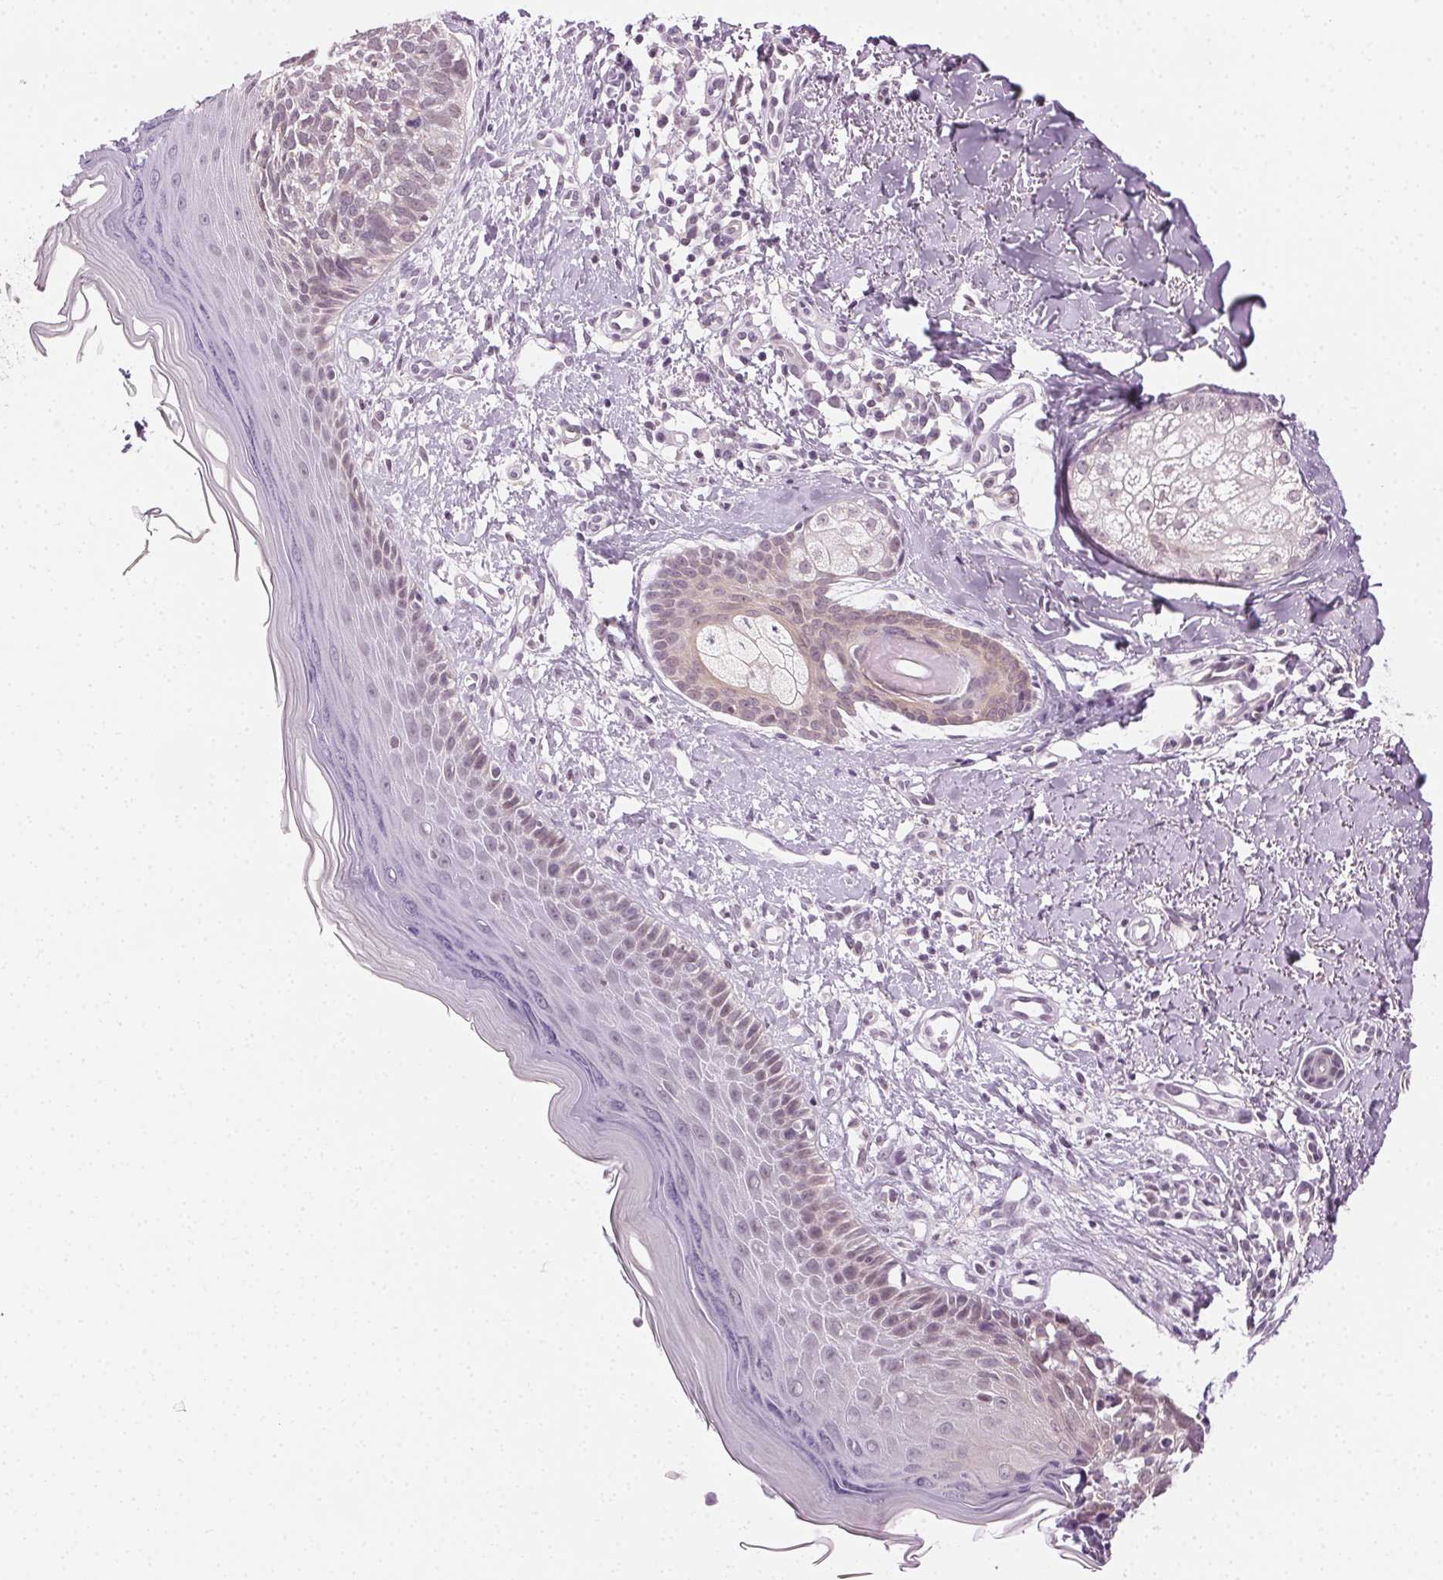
{"staining": {"intensity": "weak", "quantity": "25%-75%", "location": "cytoplasmic/membranous"}, "tissue": "skin cancer", "cell_type": "Tumor cells", "image_type": "cancer", "snomed": [{"axis": "morphology", "description": "Basal cell carcinoma"}, {"axis": "topography", "description": "Skin"}], "caption": "Skin basal cell carcinoma stained with a protein marker displays weak staining in tumor cells.", "gene": "AIF1L", "patient": {"sex": "female", "age": 45}}